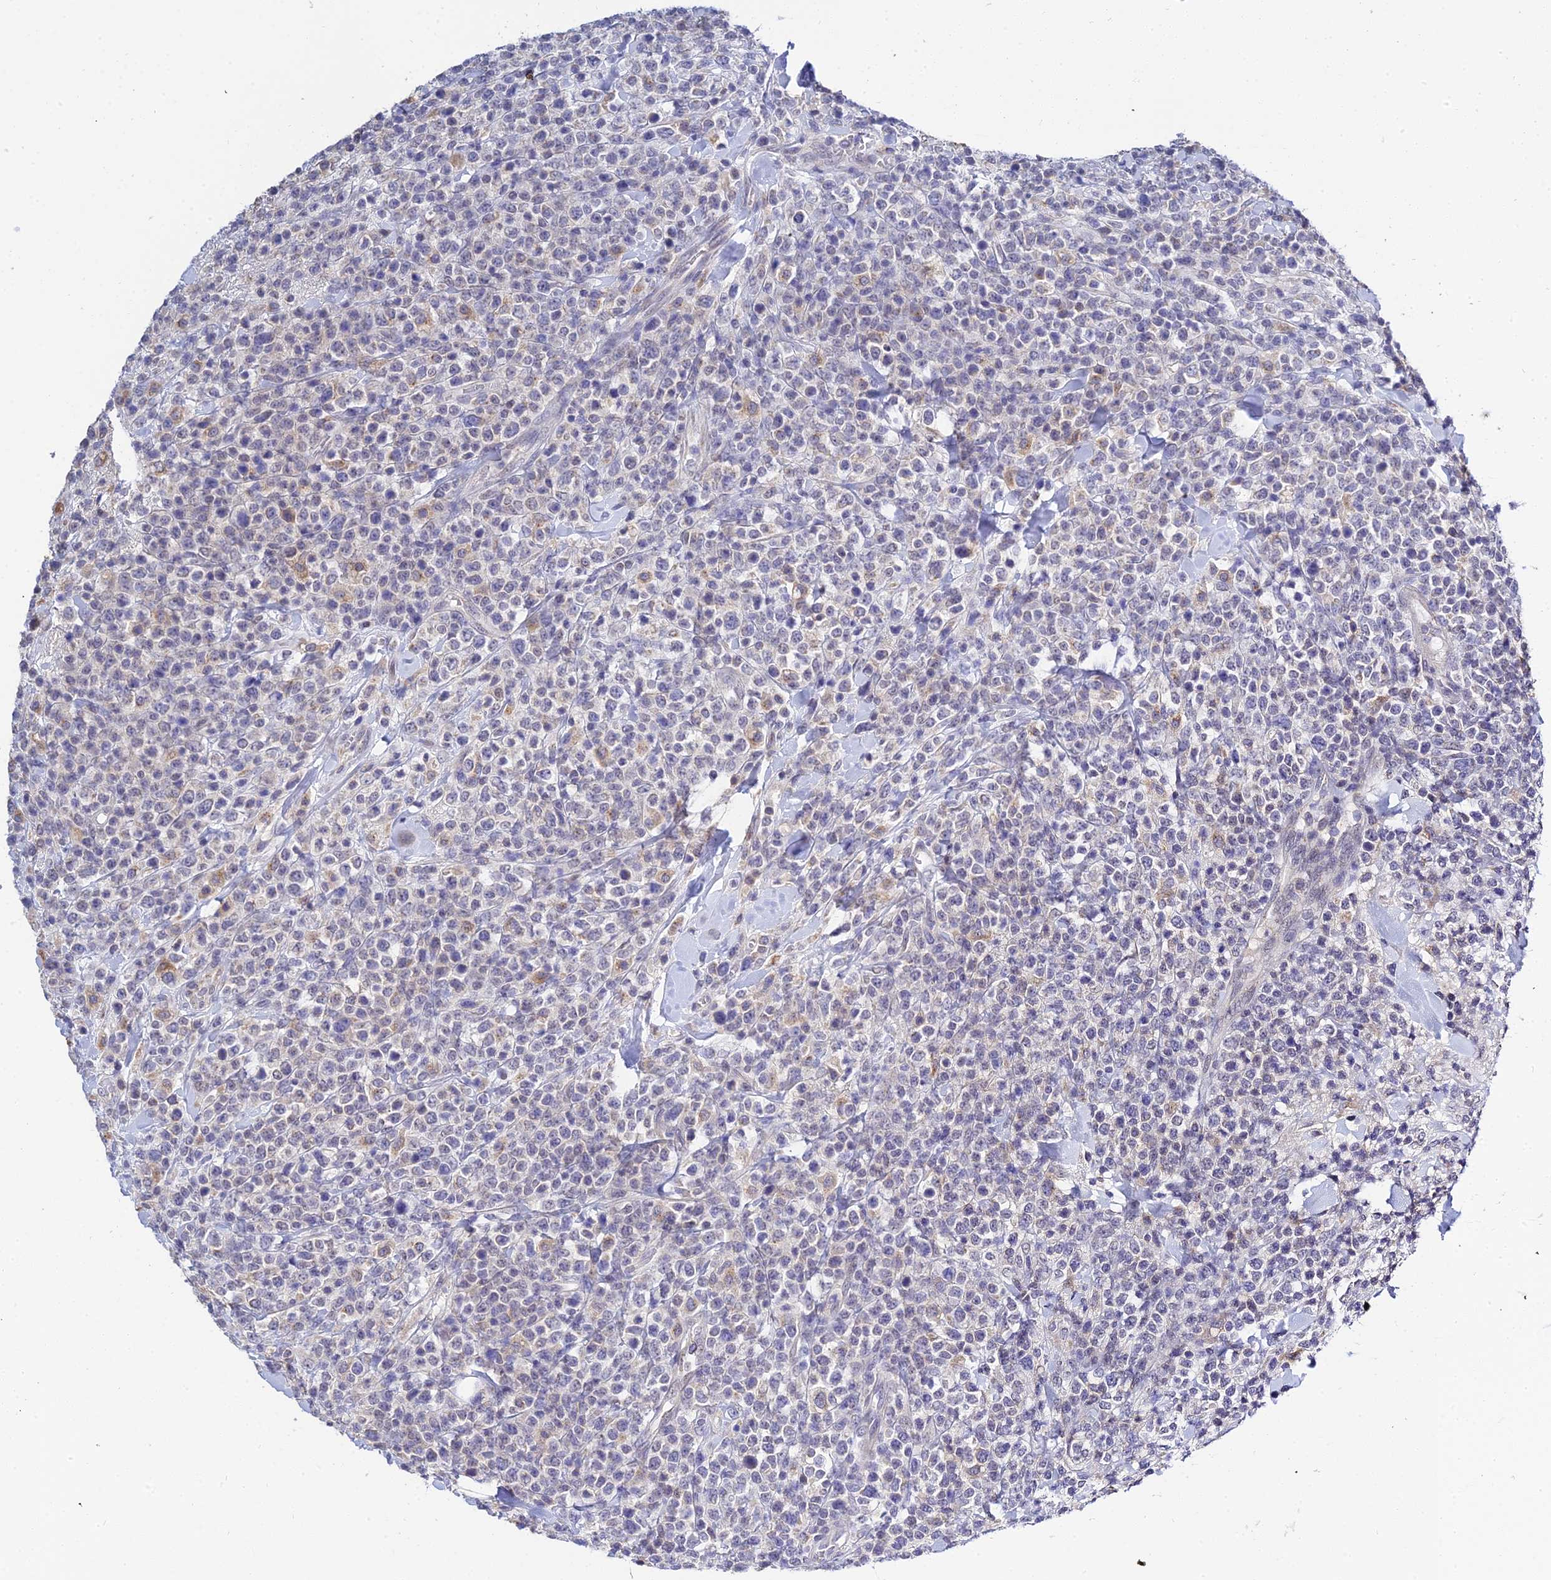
{"staining": {"intensity": "negative", "quantity": "none", "location": "none"}, "tissue": "lymphoma", "cell_type": "Tumor cells", "image_type": "cancer", "snomed": [{"axis": "morphology", "description": "Malignant lymphoma, non-Hodgkin's type, High grade"}, {"axis": "topography", "description": "Colon"}], "caption": "High-grade malignant lymphoma, non-Hodgkin's type was stained to show a protein in brown. There is no significant expression in tumor cells.", "gene": "ZXDA", "patient": {"sex": "female", "age": 53}}